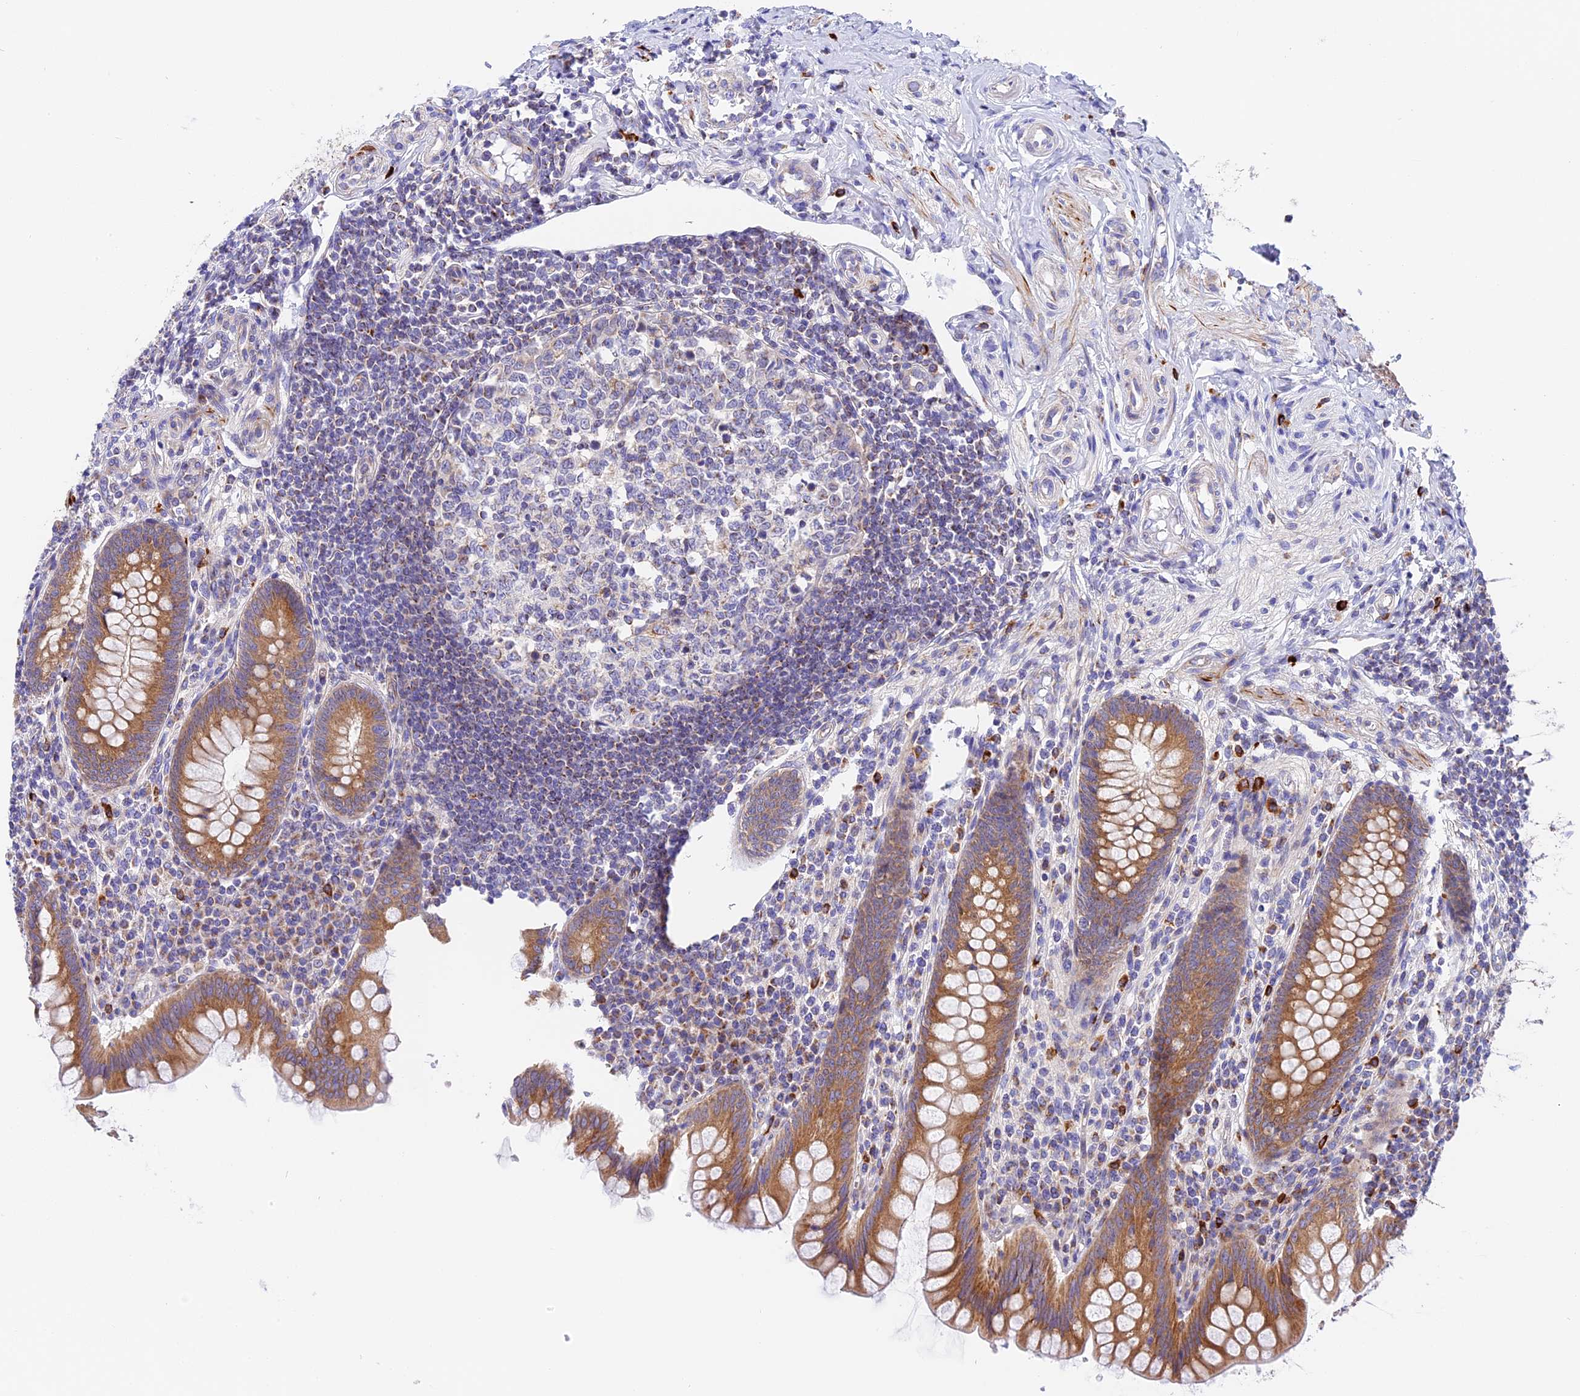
{"staining": {"intensity": "moderate", "quantity": ">75%", "location": "cytoplasmic/membranous"}, "tissue": "appendix", "cell_type": "Glandular cells", "image_type": "normal", "snomed": [{"axis": "morphology", "description": "Normal tissue, NOS"}, {"axis": "topography", "description": "Appendix"}], "caption": "Moderate cytoplasmic/membranous expression is appreciated in approximately >75% of glandular cells in normal appendix.", "gene": "MRAS", "patient": {"sex": "female", "age": 33}}